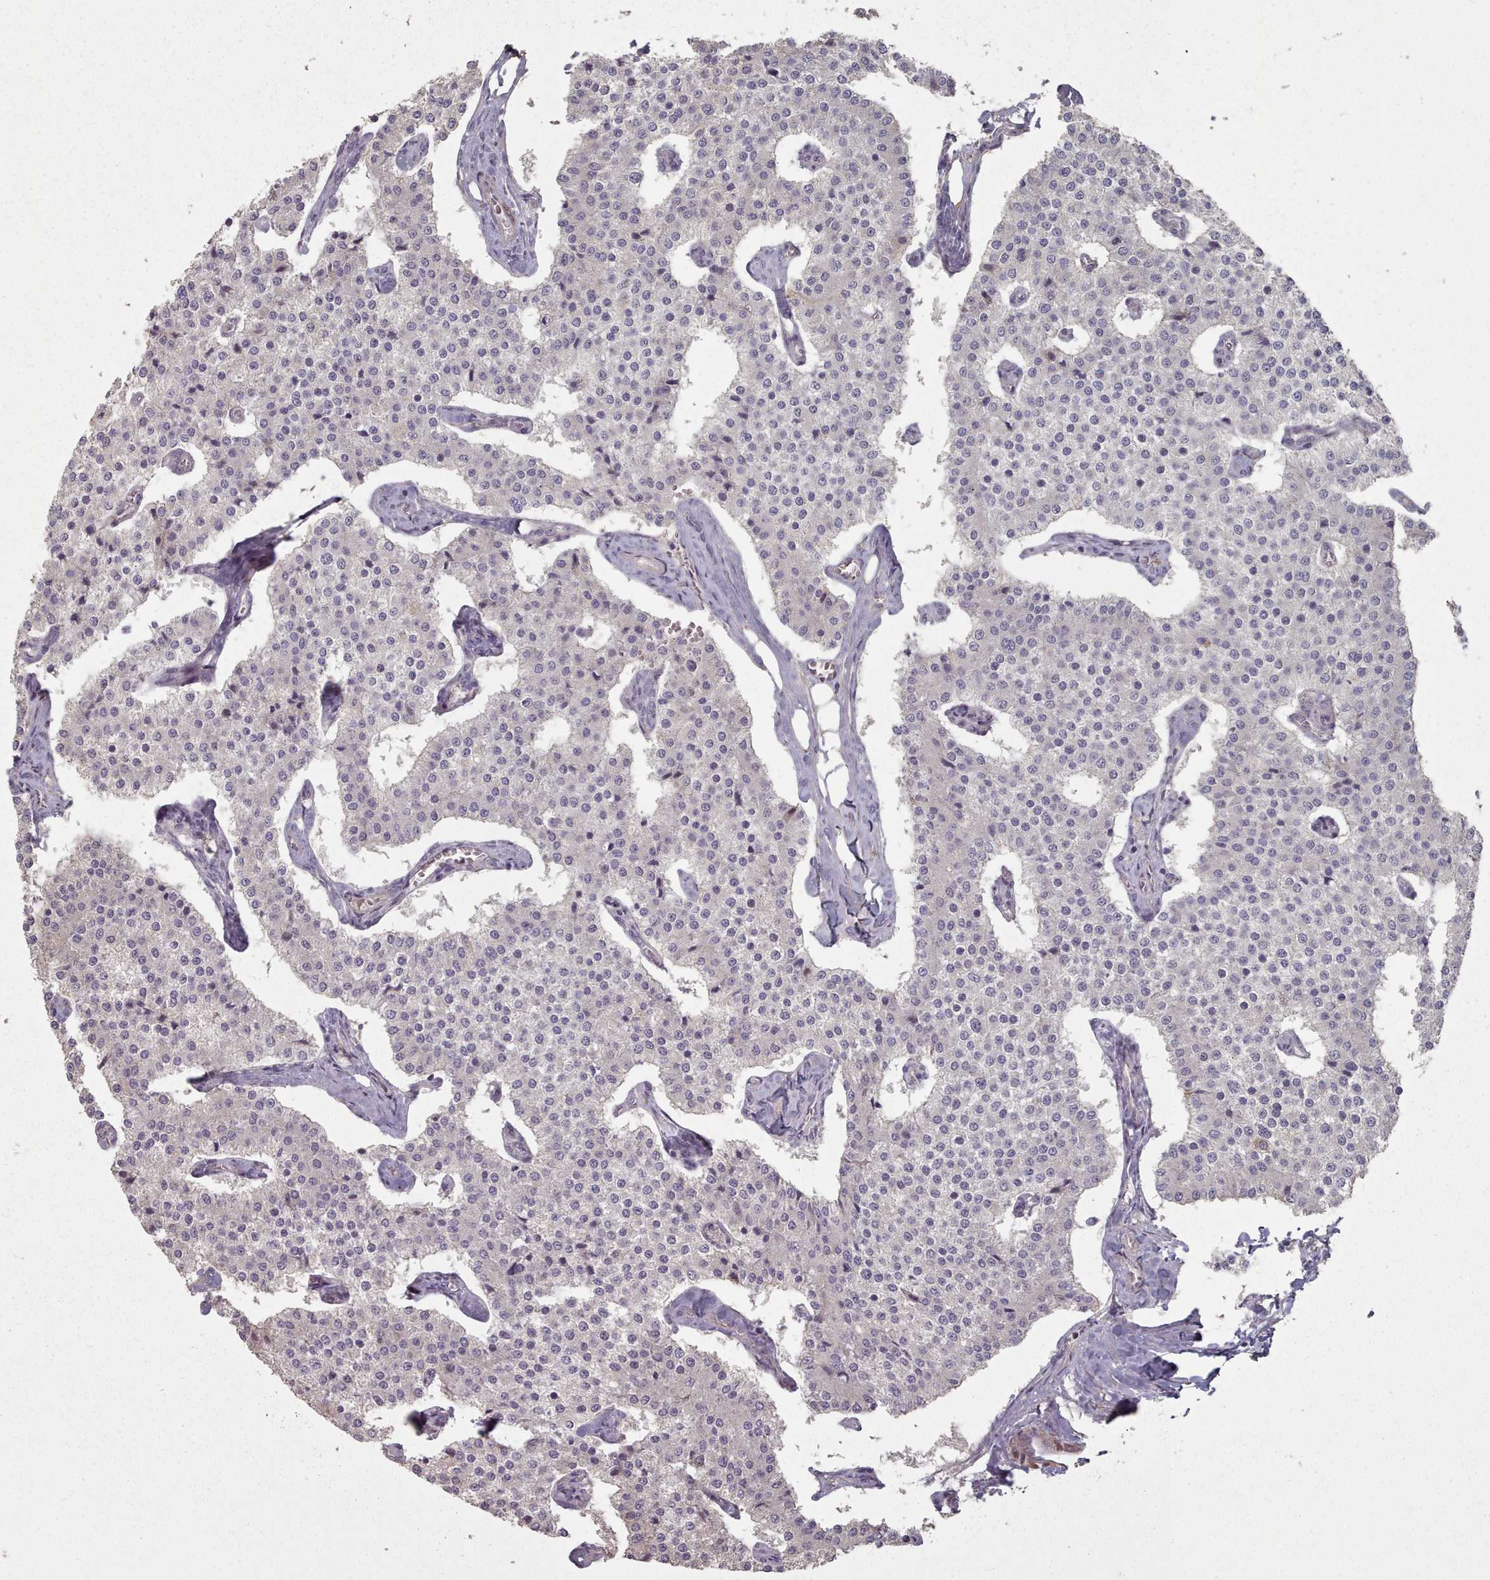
{"staining": {"intensity": "negative", "quantity": "none", "location": "none"}, "tissue": "carcinoid", "cell_type": "Tumor cells", "image_type": "cancer", "snomed": [{"axis": "morphology", "description": "Carcinoid, malignant, NOS"}, {"axis": "topography", "description": "Colon"}], "caption": "Malignant carcinoid stained for a protein using immunohistochemistry (IHC) shows no positivity tumor cells.", "gene": "ERCC6L", "patient": {"sex": "female", "age": 52}}